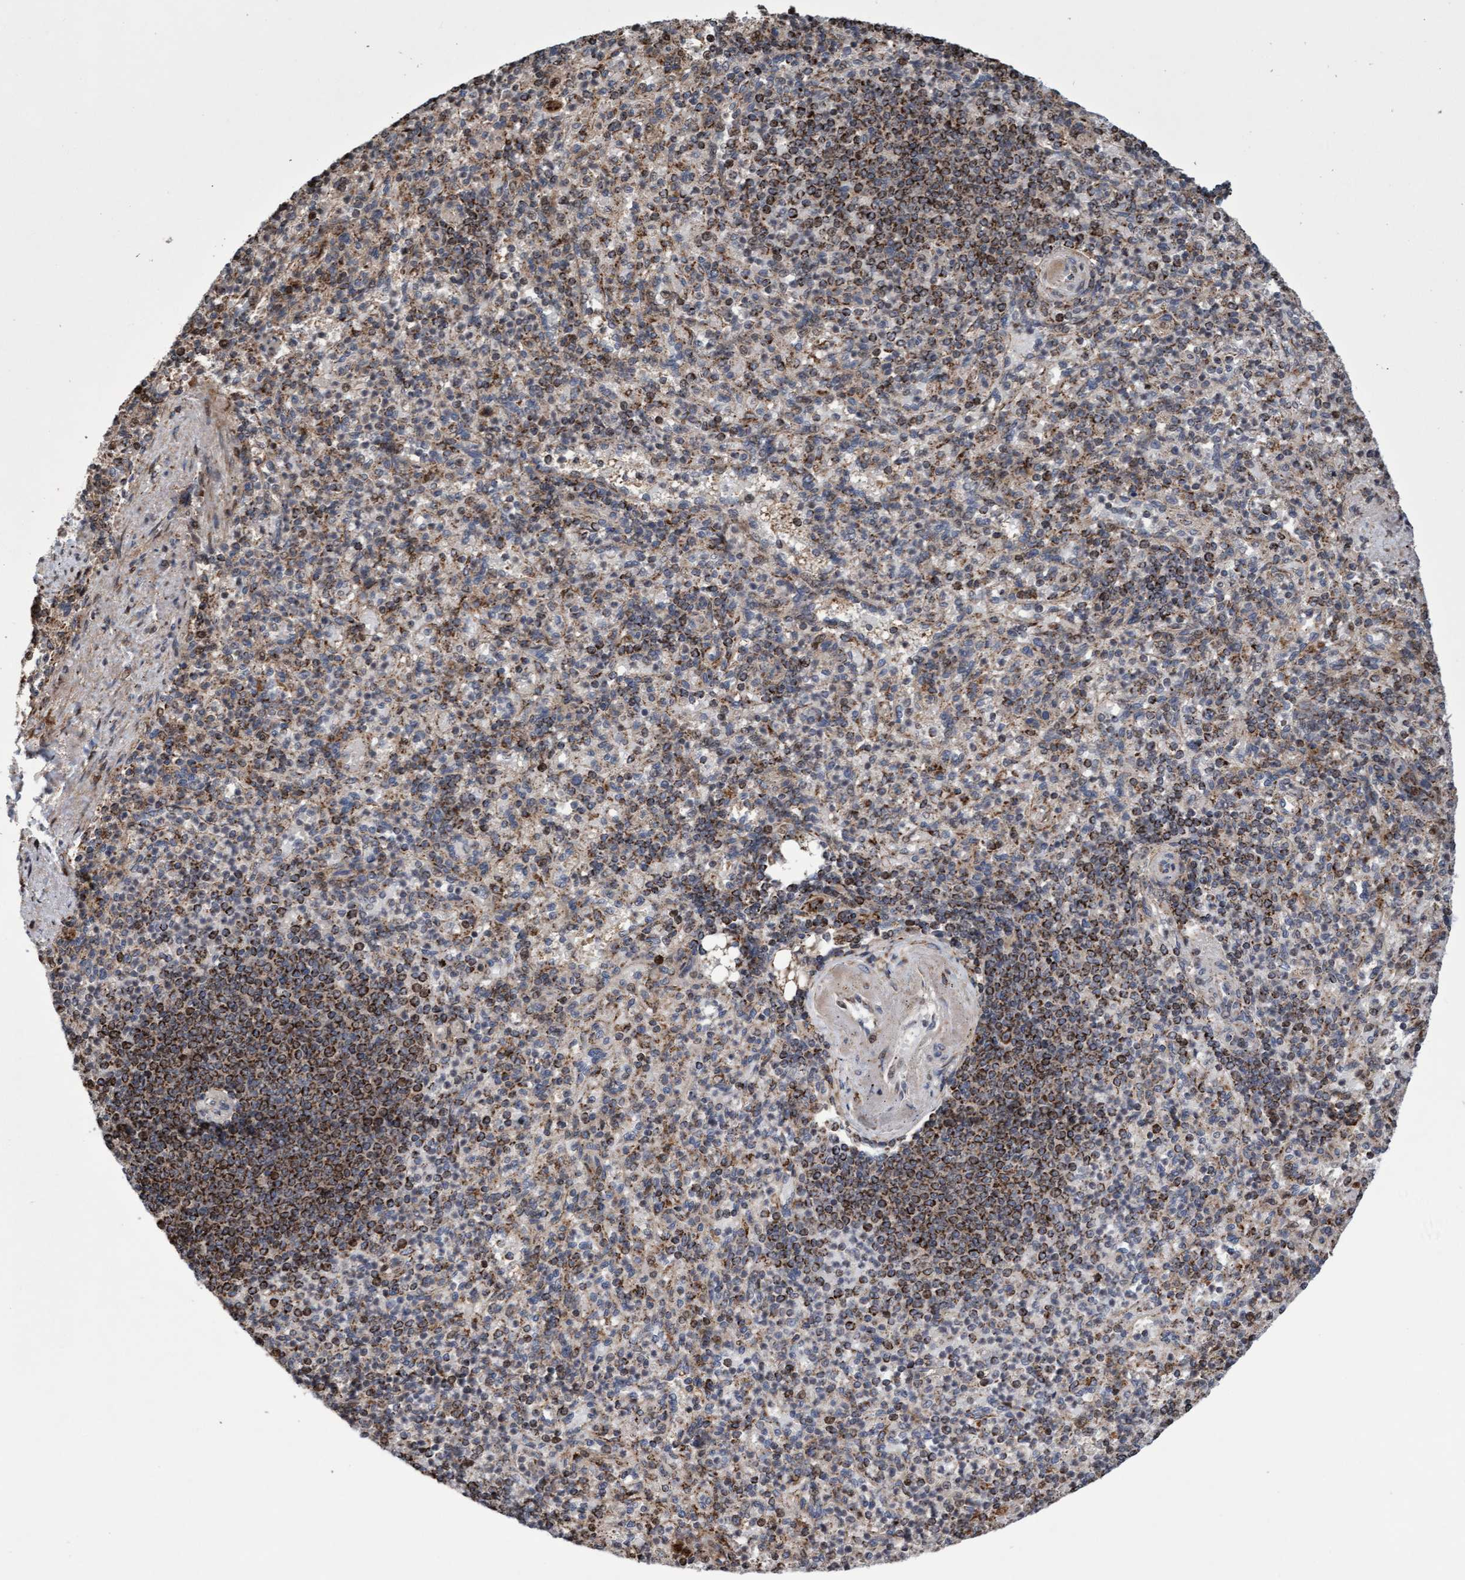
{"staining": {"intensity": "weak", "quantity": "25%-75%", "location": "cytoplasmic/membranous"}, "tissue": "spleen", "cell_type": "Cells in red pulp", "image_type": "normal", "snomed": [{"axis": "morphology", "description": "Normal tissue, NOS"}, {"axis": "topography", "description": "Spleen"}], "caption": "This is an image of IHC staining of normal spleen, which shows weak positivity in the cytoplasmic/membranous of cells in red pulp.", "gene": "PECR", "patient": {"sex": "female", "age": 74}}